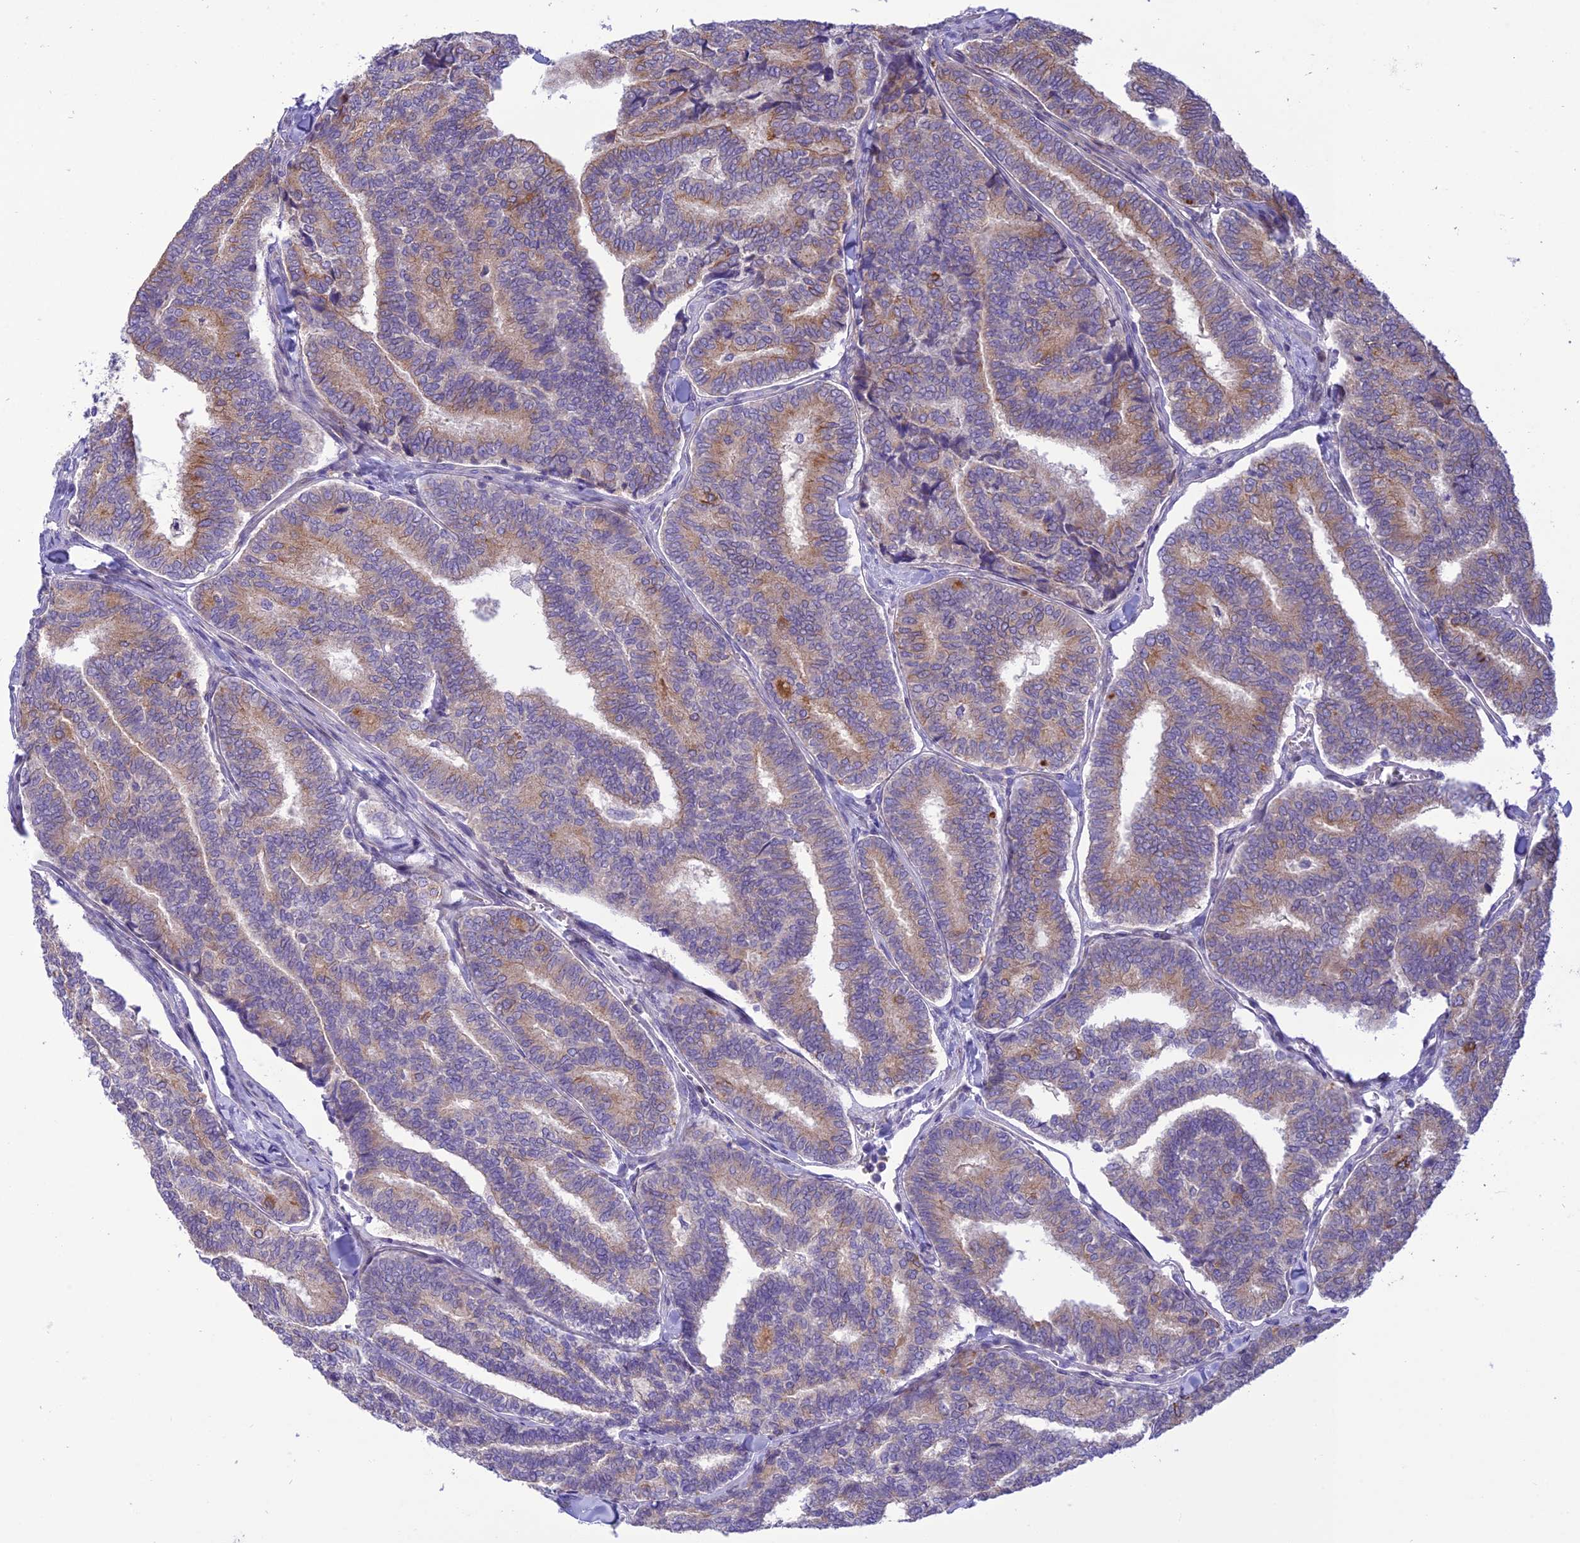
{"staining": {"intensity": "moderate", "quantity": "<25%", "location": "cytoplasmic/membranous"}, "tissue": "thyroid cancer", "cell_type": "Tumor cells", "image_type": "cancer", "snomed": [{"axis": "morphology", "description": "Papillary adenocarcinoma, NOS"}, {"axis": "topography", "description": "Thyroid gland"}], "caption": "Immunohistochemistry (IHC) staining of papillary adenocarcinoma (thyroid), which demonstrates low levels of moderate cytoplasmic/membranous expression in approximately <25% of tumor cells indicating moderate cytoplasmic/membranous protein positivity. The staining was performed using DAB (brown) for protein detection and nuclei were counterstained in hematoxylin (blue).", "gene": "JMY", "patient": {"sex": "female", "age": 35}}